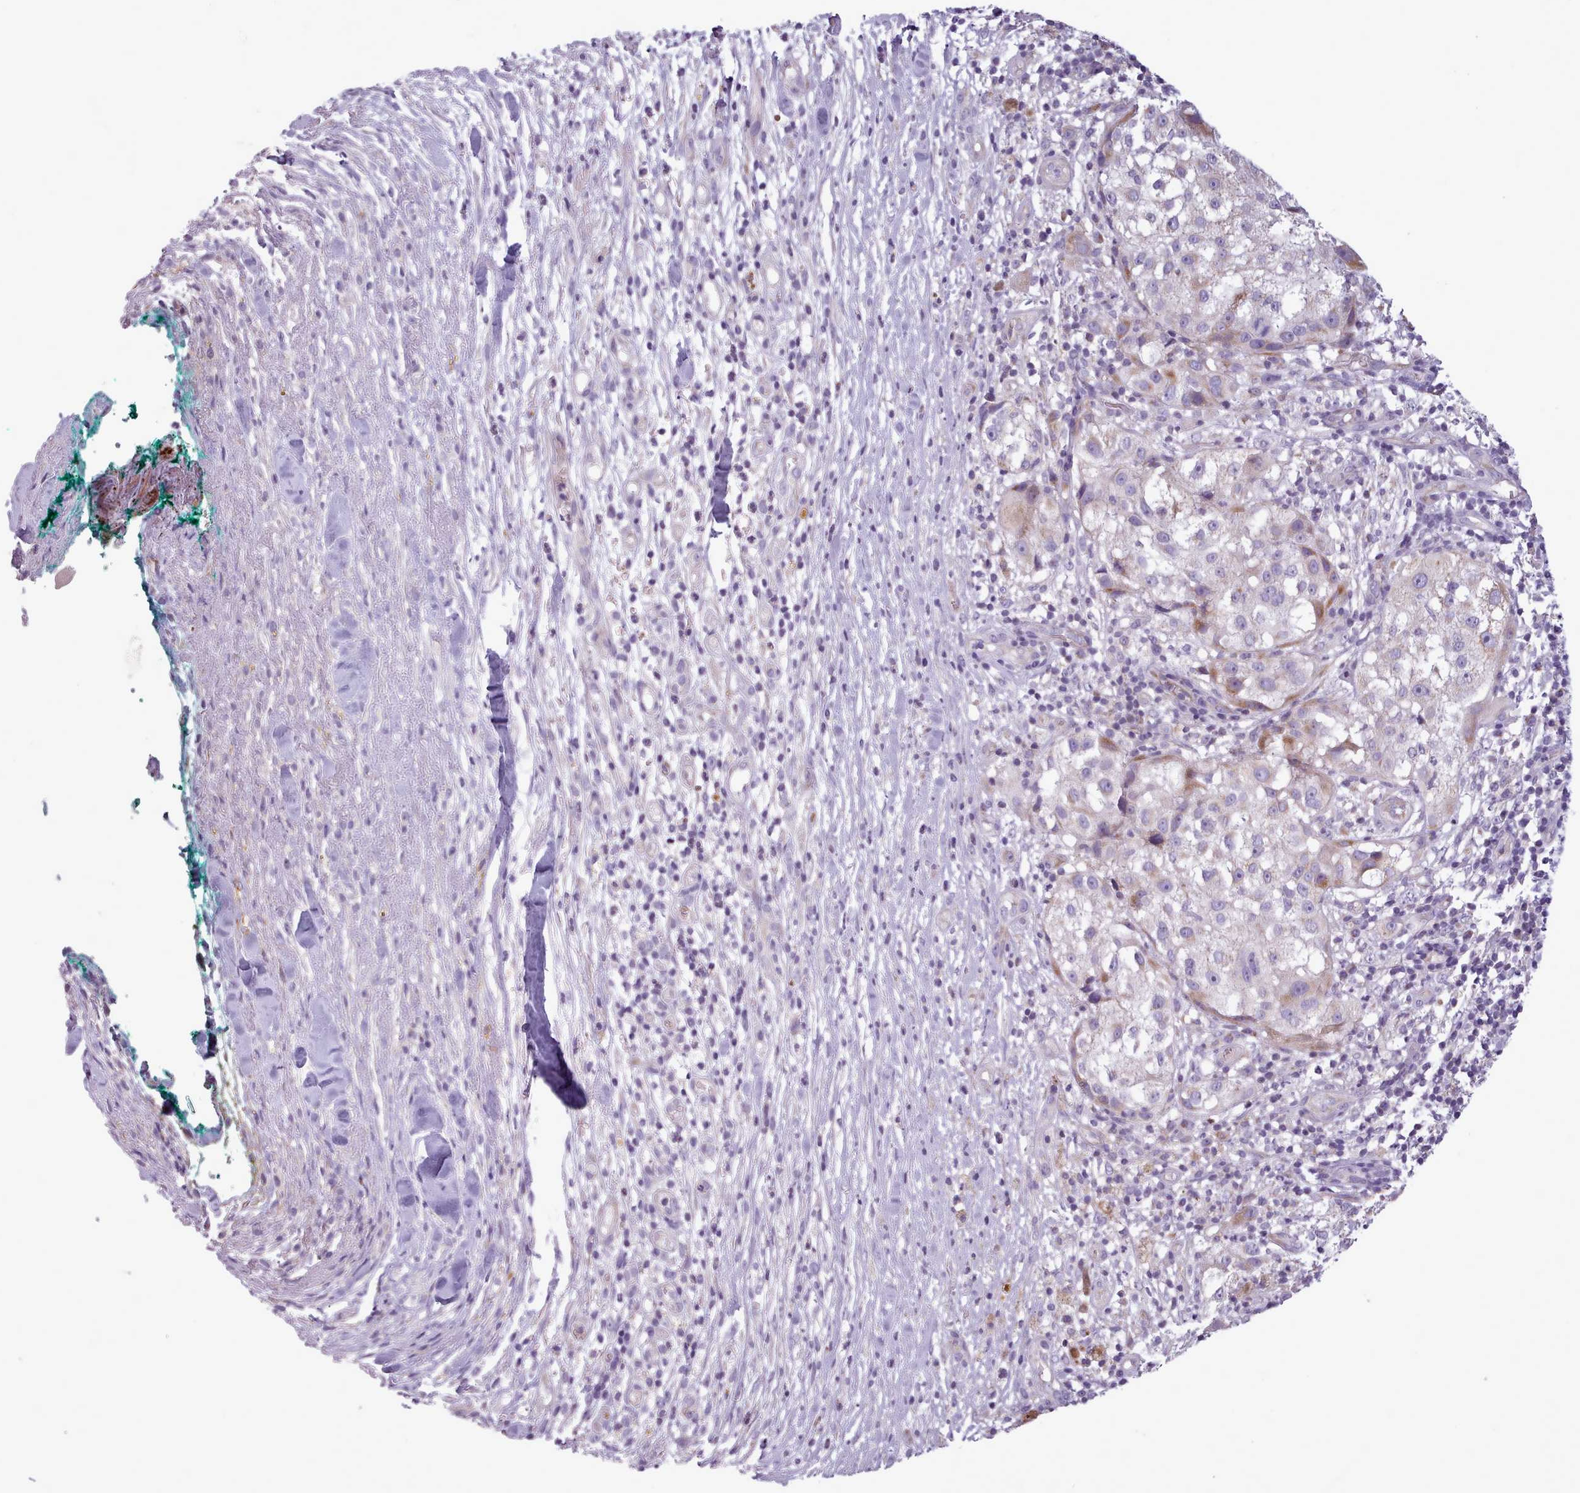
{"staining": {"intensity": "weak", "quantity": "<25%", "location": "cytoplasmic/membranous"}, "tissue": "melanoma", "cell_type": "Tumor cells", "image_type": "cancer", "snomed": [{"axis": "morphology", "description": "Normal morphology"}, {"axis": "morphology", "description": "Malignant melanoma, NOS"}, {"axis": "topography", "description": "Skin"}], "caption": "Immunohistochemistry photomicrograph of neoplastic tissue: human melanoma stained with DAB (3,3'-diaminobenzidine) demonstrates no significant protein expression in tumor cells.", "gene": "AVL9", "patient": {"sex": "female", "age": 72}}